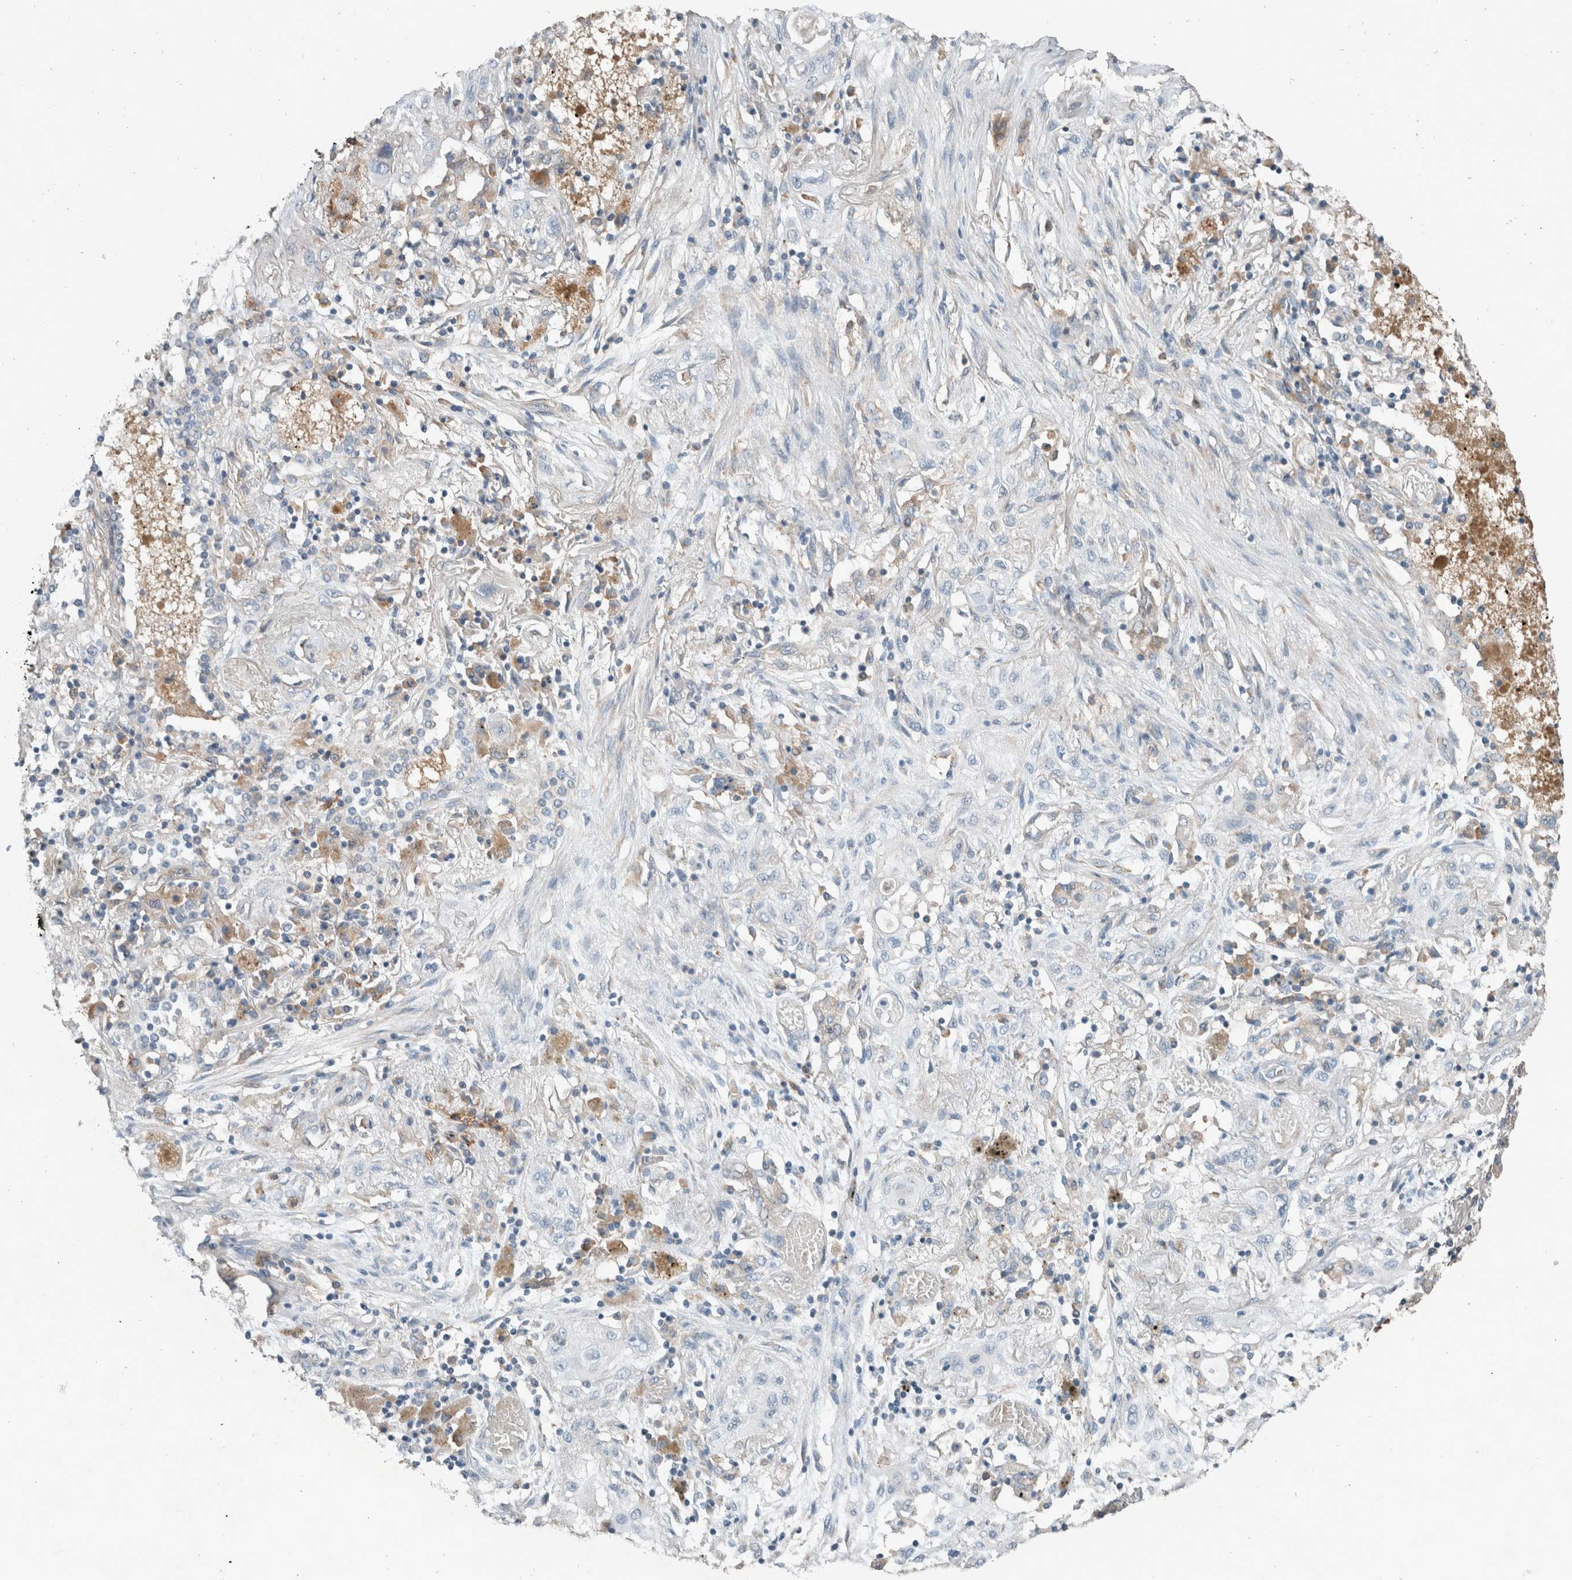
{"staining": {"intensity": "negative", "quantity": "none", "location": "none"}, "tissue": "lung cancer", "cell_type": "Tumor cells", "image_type": "cancer", "snomed": [{"axis": "morphology", "description": "Squamous cell carcinoma, NOS"}, {"axis": "topography", "description": "Lung"}], "caption": "A high-resolution histopathology image shows immunohistochemistry (IHC) staining of lung squamous cell carcinoma, which reveals no significant positivity in tumor cells. (Stains: DAB immunohistochemistry with hematoxylin counter stain, Microscopy: brightfield microscopy at high magnification).", "gene": "JADE2", "patient": {"sex": "female", "age": 47}}